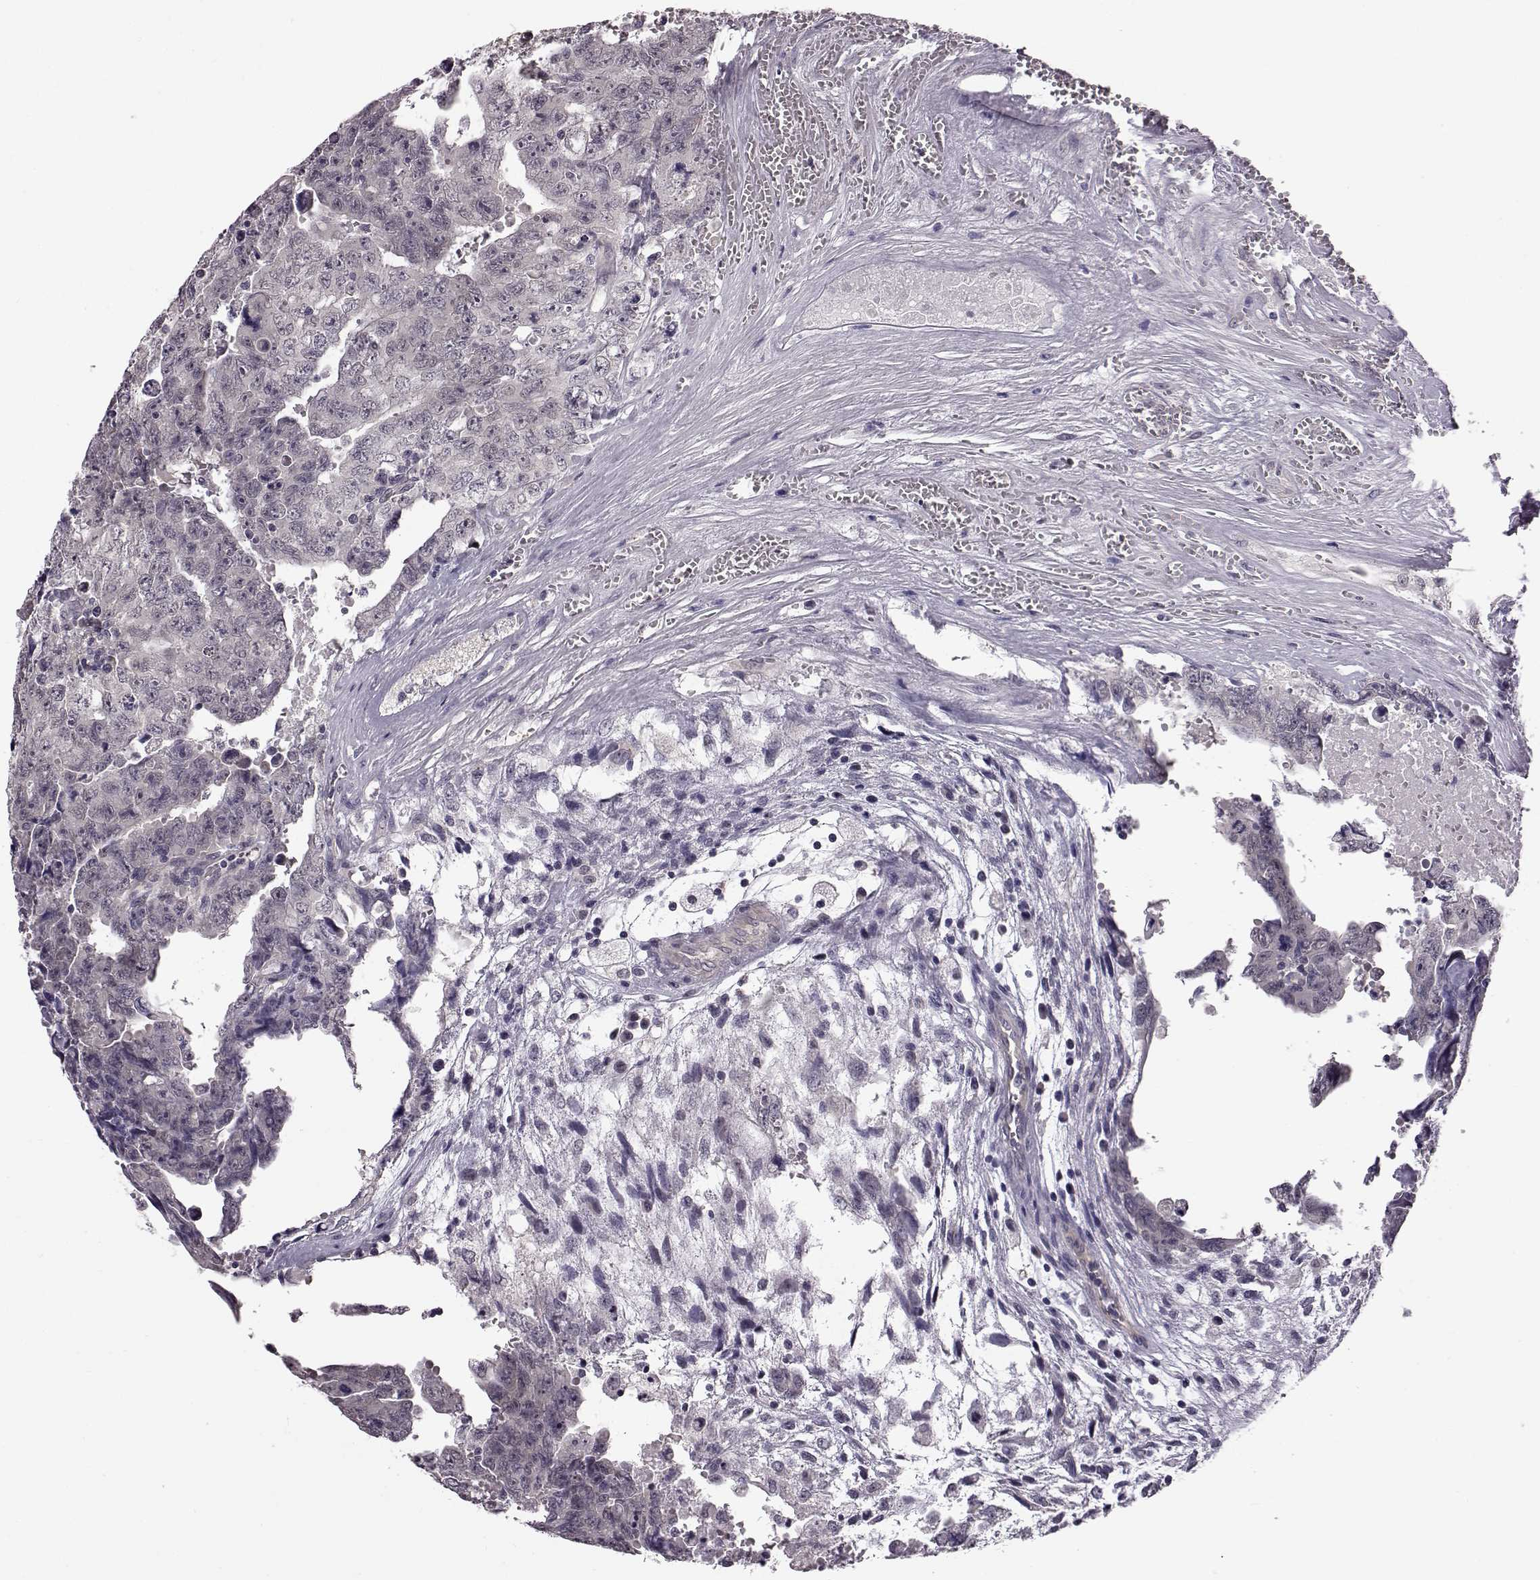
{"staining": {"intensity": "negative", "quantity": "none", "location": "none"}, "tissue": "testis cancer", "cell_type": "Tumor cells", "image_type": "cancer", "snomed": [{"axis": "morphology", "description": "Carcinoma, Embryonal, NOS"}, {"axis": "topography", "description": "Testis"}], "caption": "Immunohistochemistry (IHC) photomicrograph of human embryonal carcinoma (testis) stained for a protein (brown), which reveals no staining in tumor cells. The staining is performed using DAB (3,3'-diaminobenzidine) brown chromogen with nuclei counter-stained in using hematoxylin.", "gene": "C10orf62", "patient": {"sex": "male", "age": 24}}